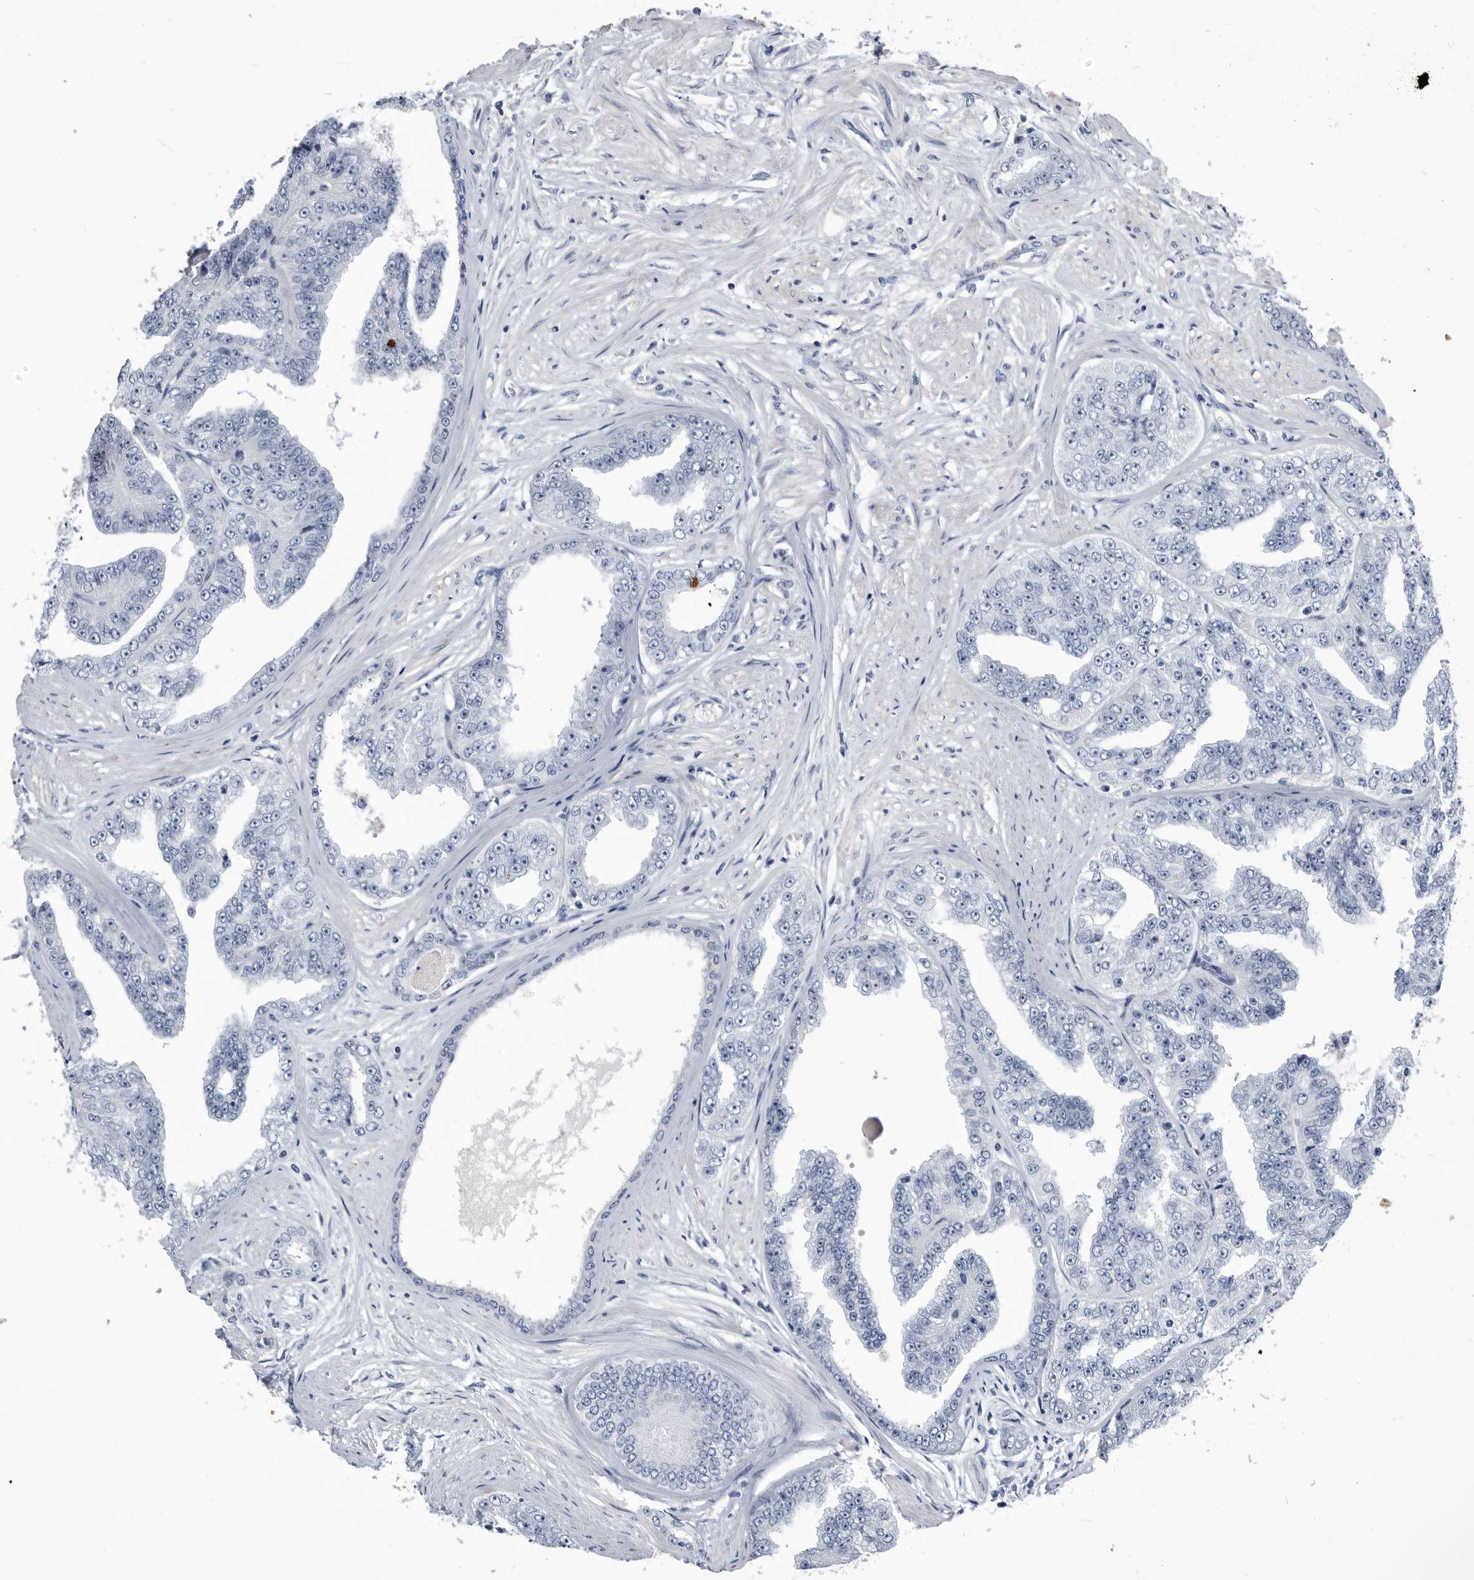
{"staining": {"intensity": "negative", "quantity": "none", "location": "none"}, "tissue": "prostate cancer", "cell_type": "Tumor cells", "image_type": "cancer", "snomed": [{"axis": "morphology", "description": "Adenocarcinoma, High grade"}, {"axis": "topography", "description": "Prostate"}], "caption": "This image is of prostate cancer (high-grade adenocarcinoma) stained with immunohistochemistry to label a protein in brown with the nuclei are counter-stained blue. There is no staining in tumor cells.", "gene": "BTBD6", "patient": {"sex": "male", "age": 71}}